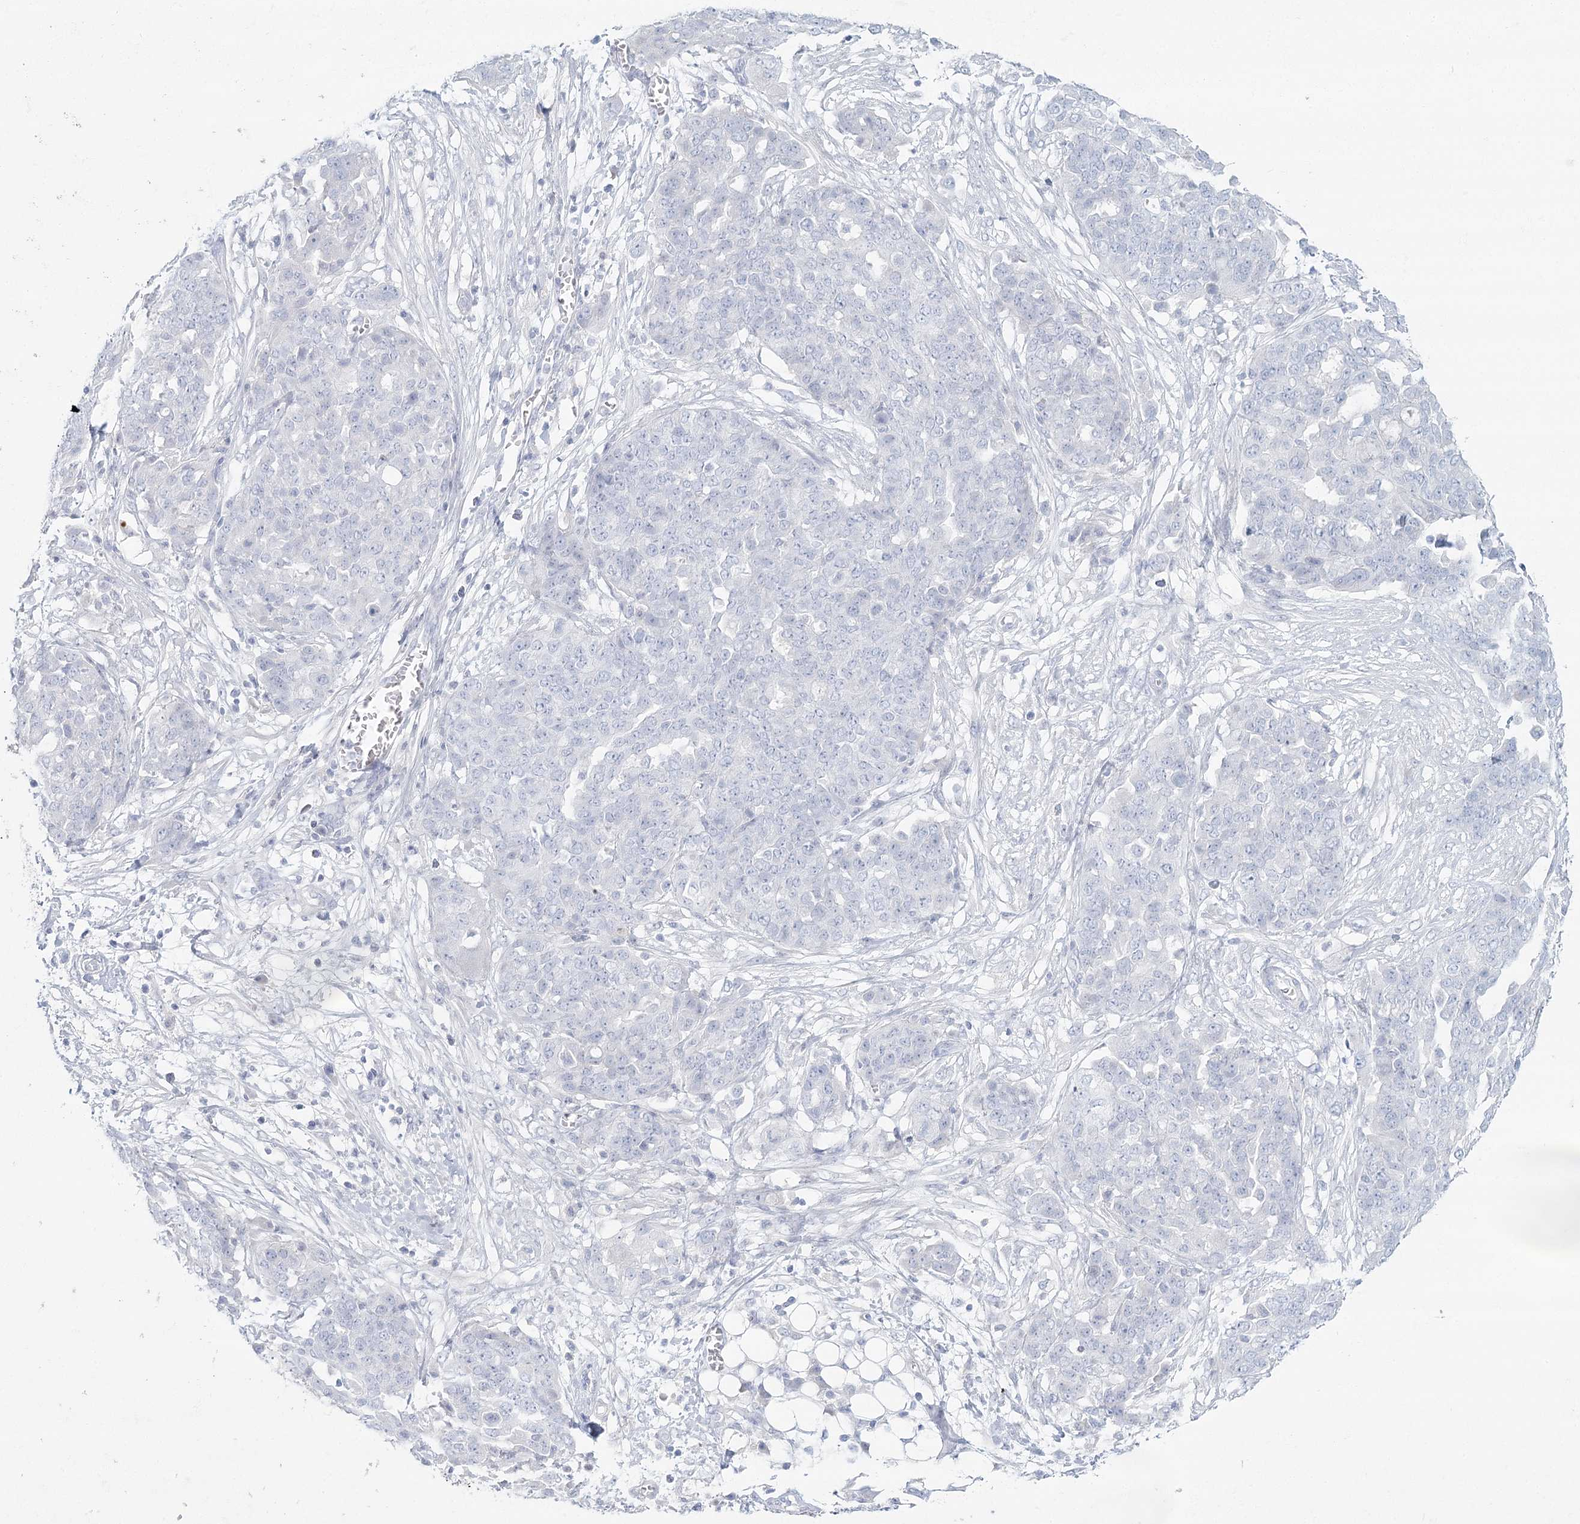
{"staining": {"intensity": "negative", "quantity": "none", "location": "none"}, "tissue": "ovarian cancer", "cell_type": "Tumor cells", "image_type": "cancer", "snomed": [{"axis": "morphology", "description": "Cystadenocarcinoma, serous, NOS"}, {"axis": "topography", "description": "Soft tissue"}, {"axis": "topography", "description": "Ovary"}], "caption": "The micrograph reveals no staining of tumor cells in ovarian cancer.", "gene": "DMGDH", "patient": {"sex": "female", "age": 57}}